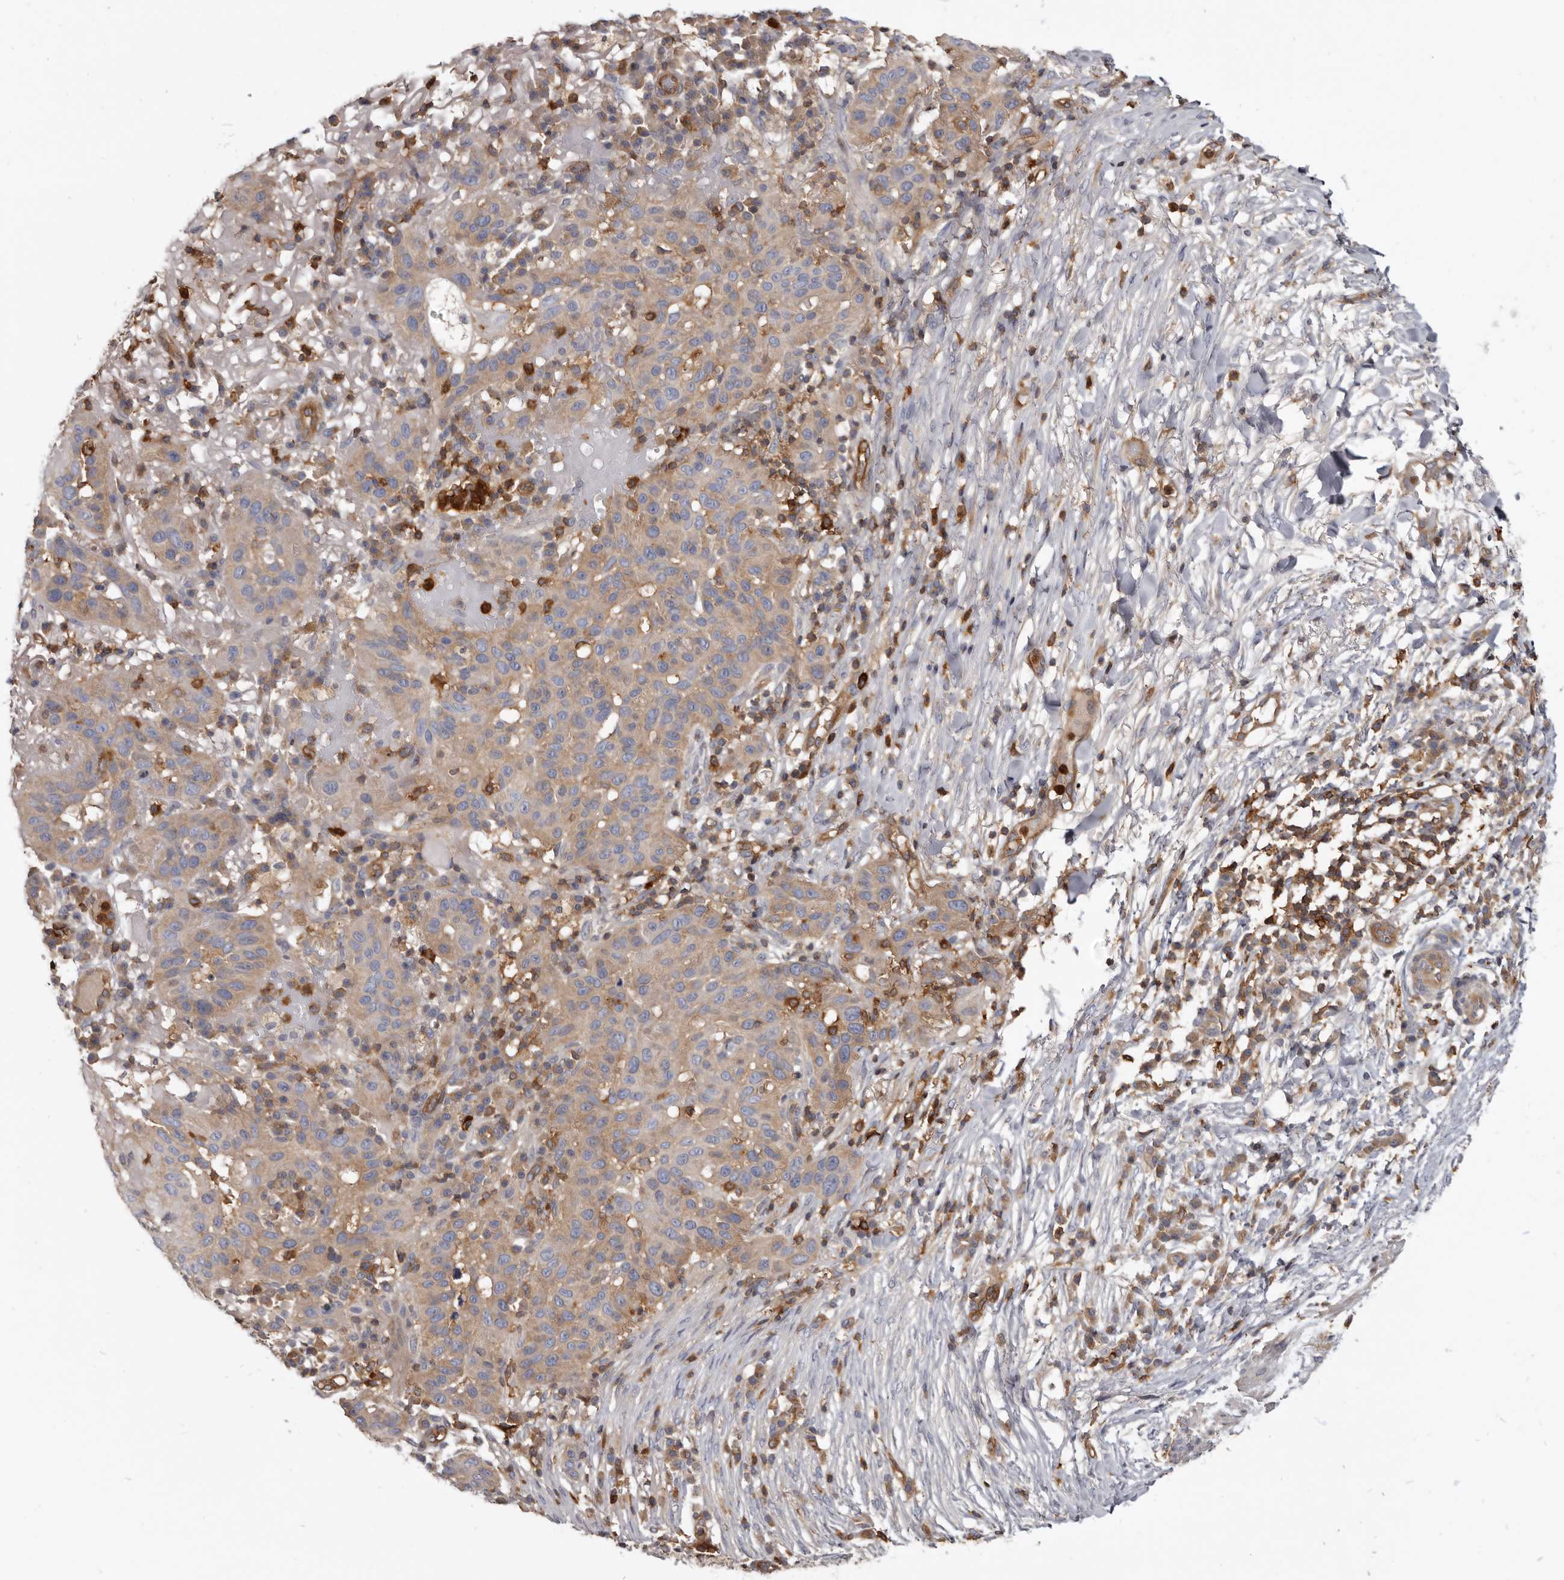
{"staining": {"intensity": "moderate", "quantity": ">75%", "location": "cytoplasmic/membranous"}, "tissue": "skin cancer", "cell_type": "Tumor cells", "image_type": "cancer", "snomed": [{"axis": "morphology", "description": "Normal tissue, NOS"}, {"axis": "morphology", "description": "Squamous cell carcinoma, NOS"}, {"axis": "topography", "description": "Skin"}], "caption": "Protein analysis of squamous cell carcinoma (skin) tissue demonstrates moderate cytoplasmic/membranous staining in approximately >75% of tumor cells. Nuclei are stained in blue.", "gene": "CBL", "patient": {"sex": "female", "age": 96}}